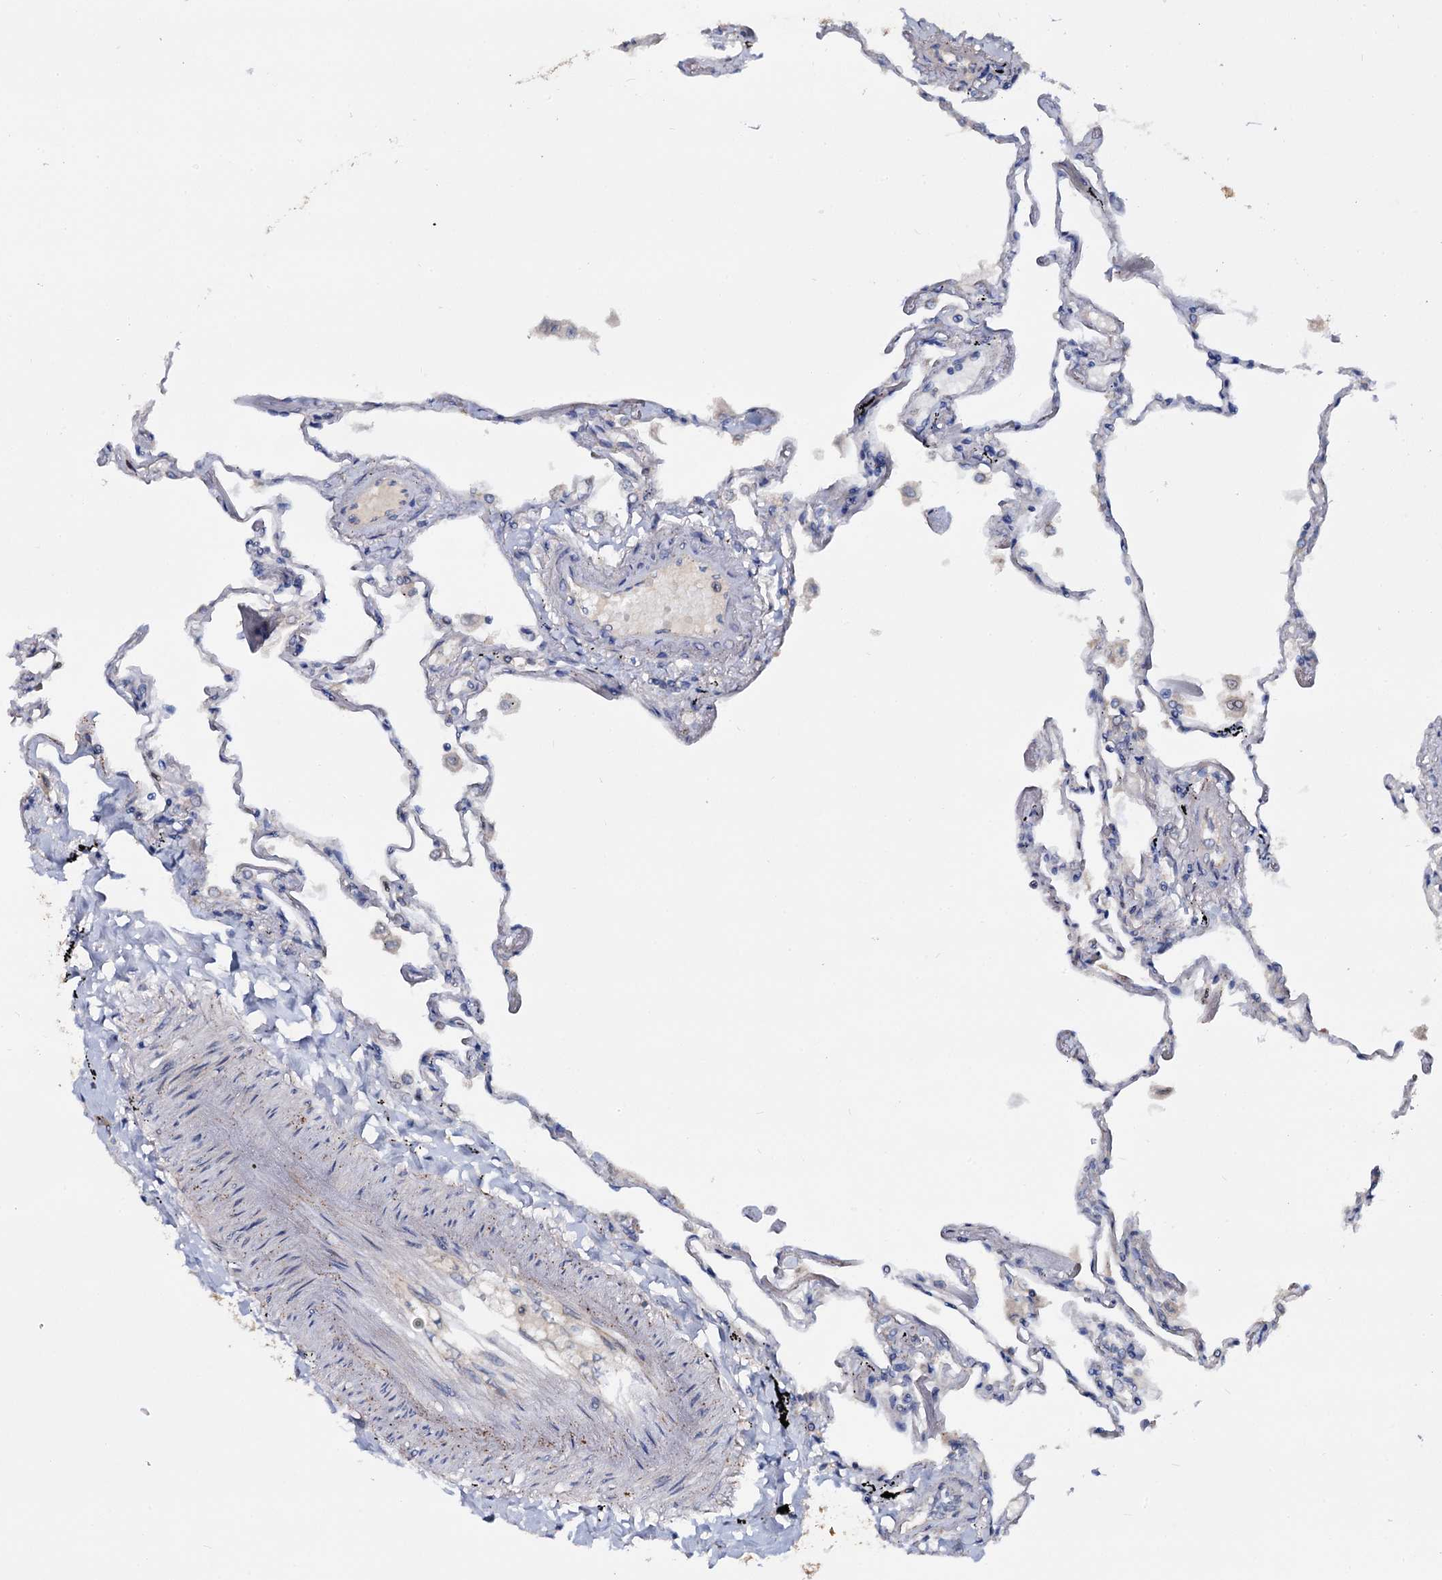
{"staining": {"intensity": "negative", "quantity": "none", "location": "none"}, "tissue": "lung", "cell_type": "Alveolar cells", "image_type": "normal", "snomed": [{"axis": "morphology", "description": "Normal tissue, NOS"}, {"axis": "topography", "description": "Lung"}], "caption": "The image shows no significant positivity in alveolar cells of lung. (Stains: DAB (3,3'-diaminobenzidine) immunohistochemistry with hematoxylin counter stain, Microscopy: brightfield microscopy at high magnification).", "gene": "CEP192", "patient": {"sex": "female", "age": 67}}